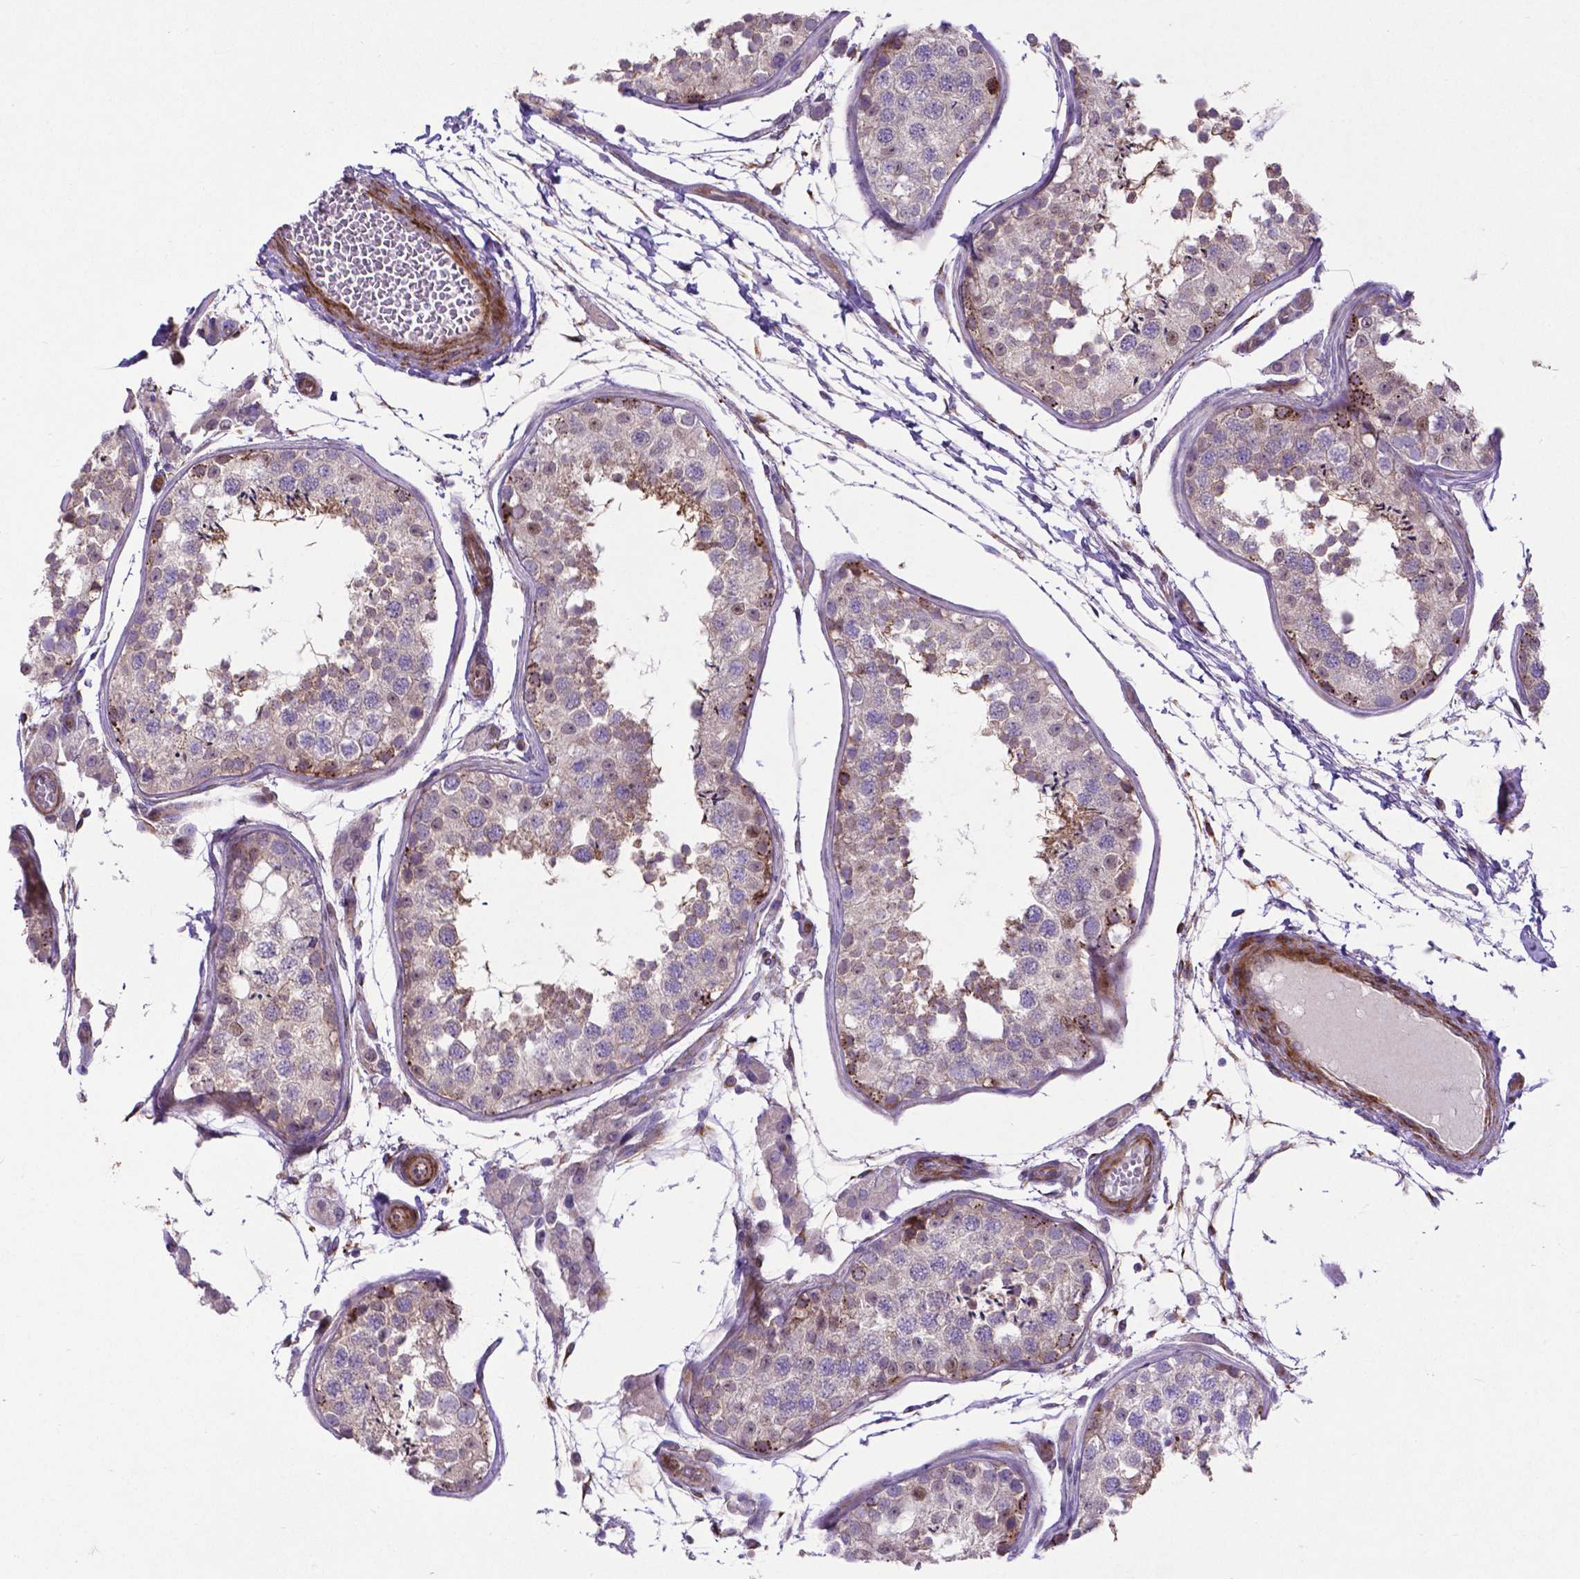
{"staining": {"intensity": "moderate", "quantity": "<25%", "location": "cytoplasmic/membranous,nuclear"}, "tissue": "testis", "cell_type": "Cells in seminiferous ducts", "image_type": "normal", "snomed": [{"axis": "morphology", "description": "Normal tissue, NOS"}, {"axis": "topography", "description": "Testis"}], "caption": "Immunohistochemistry (IHC) staining of normal testis, which demonstrates low levels of moderate cytoplasmic/membranous,nuclear positivity in approximately <25% of cells in seminiferous ducts indicating moderate cytoplasmic/membranous,nuclear protein positivity. The staining was performed using DAB (brown) for protein detection and nuclei were counterstained in hematoxylin (blue).", "gene": "PFKFB4", "patient": {"sex": "male", "age": 29}}